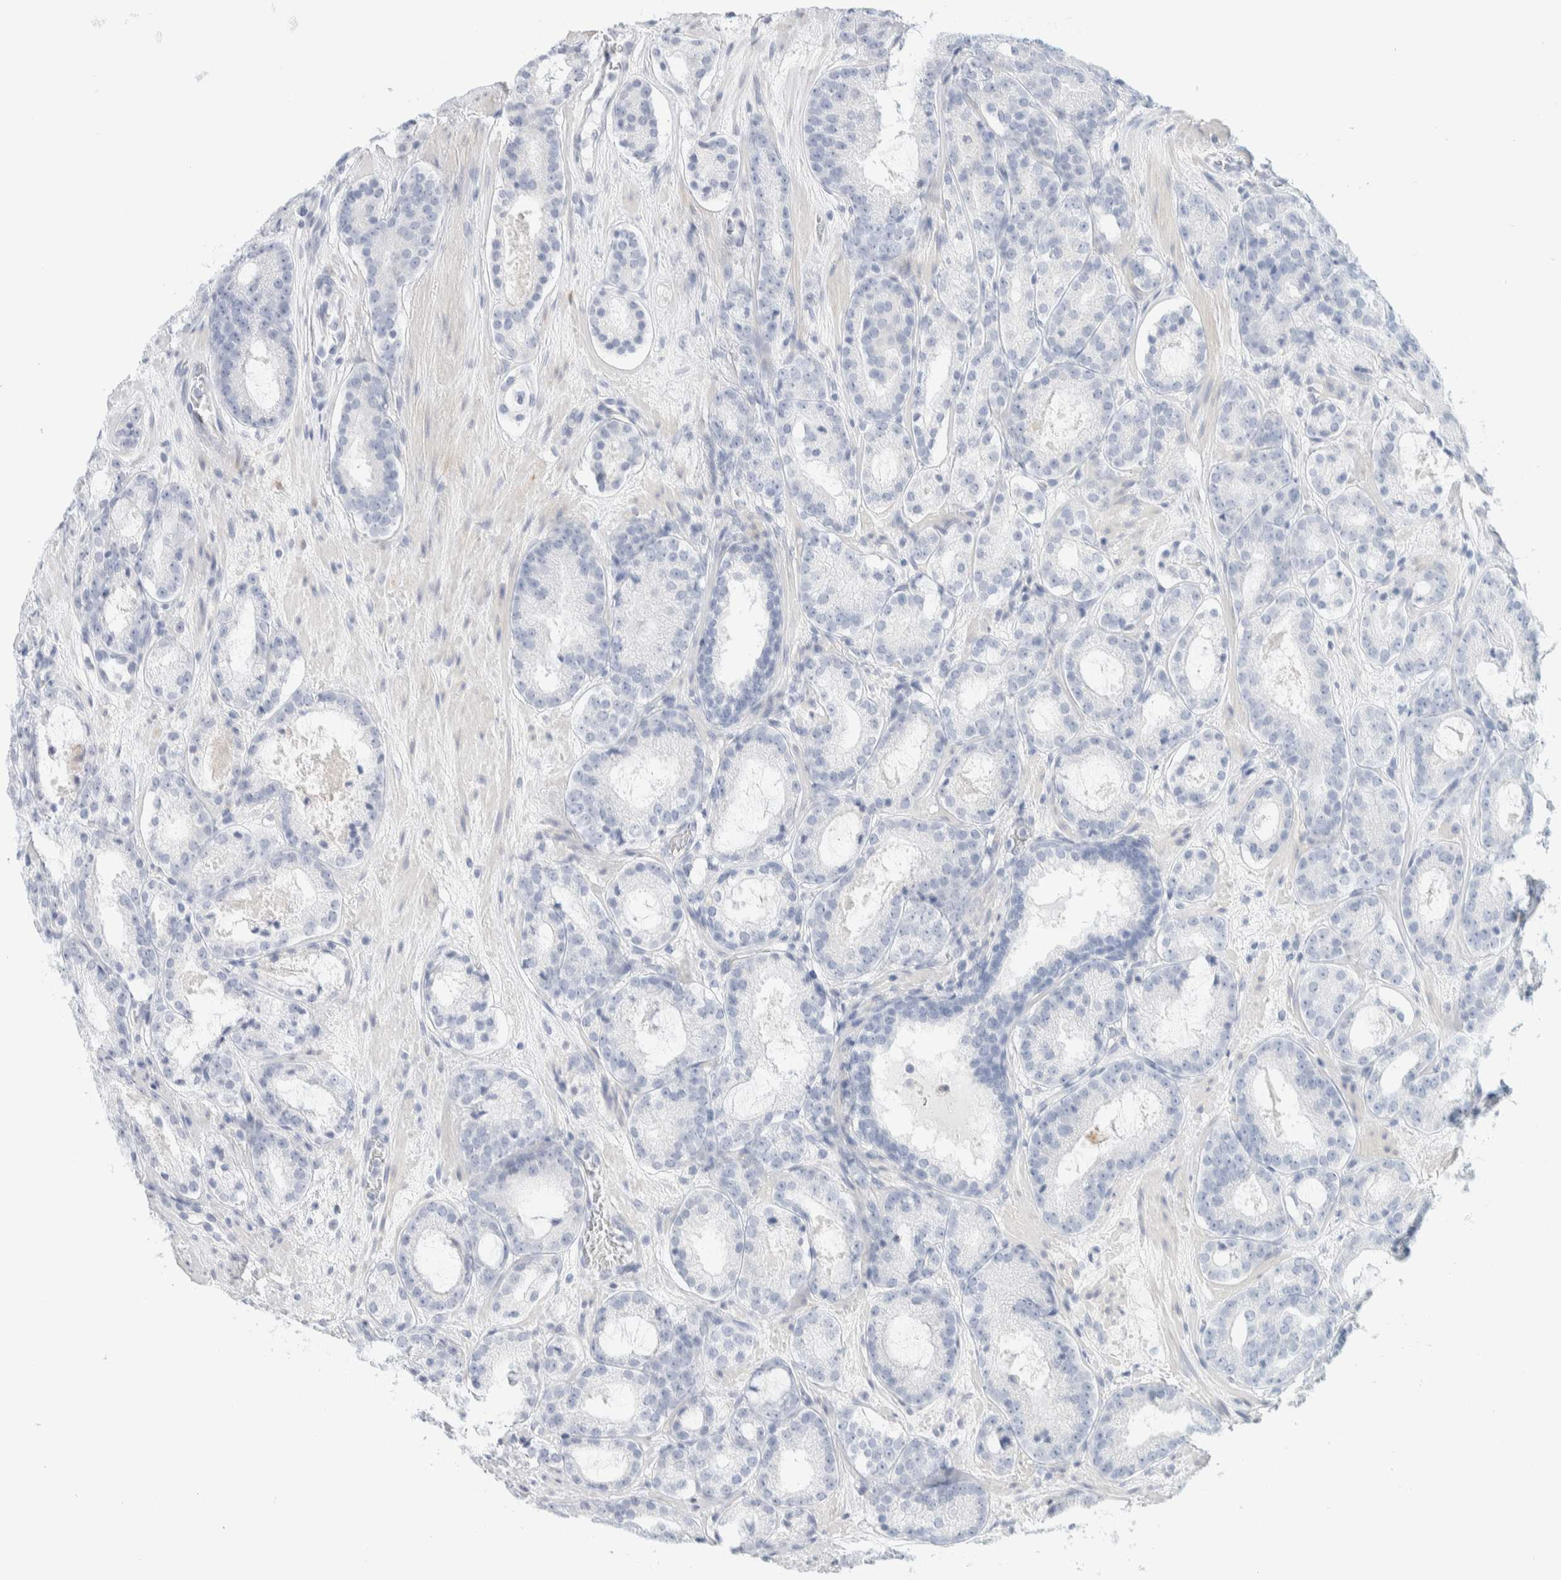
{"staining": {"intensity": "negative", "quantity": "none", "location": "none"}, "tissue": "prostate cancer", "cell_type": "Tumor cells", "image_type": "cancer", "snomed": [{"axis": "morphology", "description": "Adenocarcinoma, Low grade"}, {"axis": "topography", "description": "Prostate"}], "caption": "Tumor cells are negative for brown protein staining in prostate low-grade adenocarcinoma.", "gene": "ATCAY", "patient": {"sex": "male", "age": 69}}